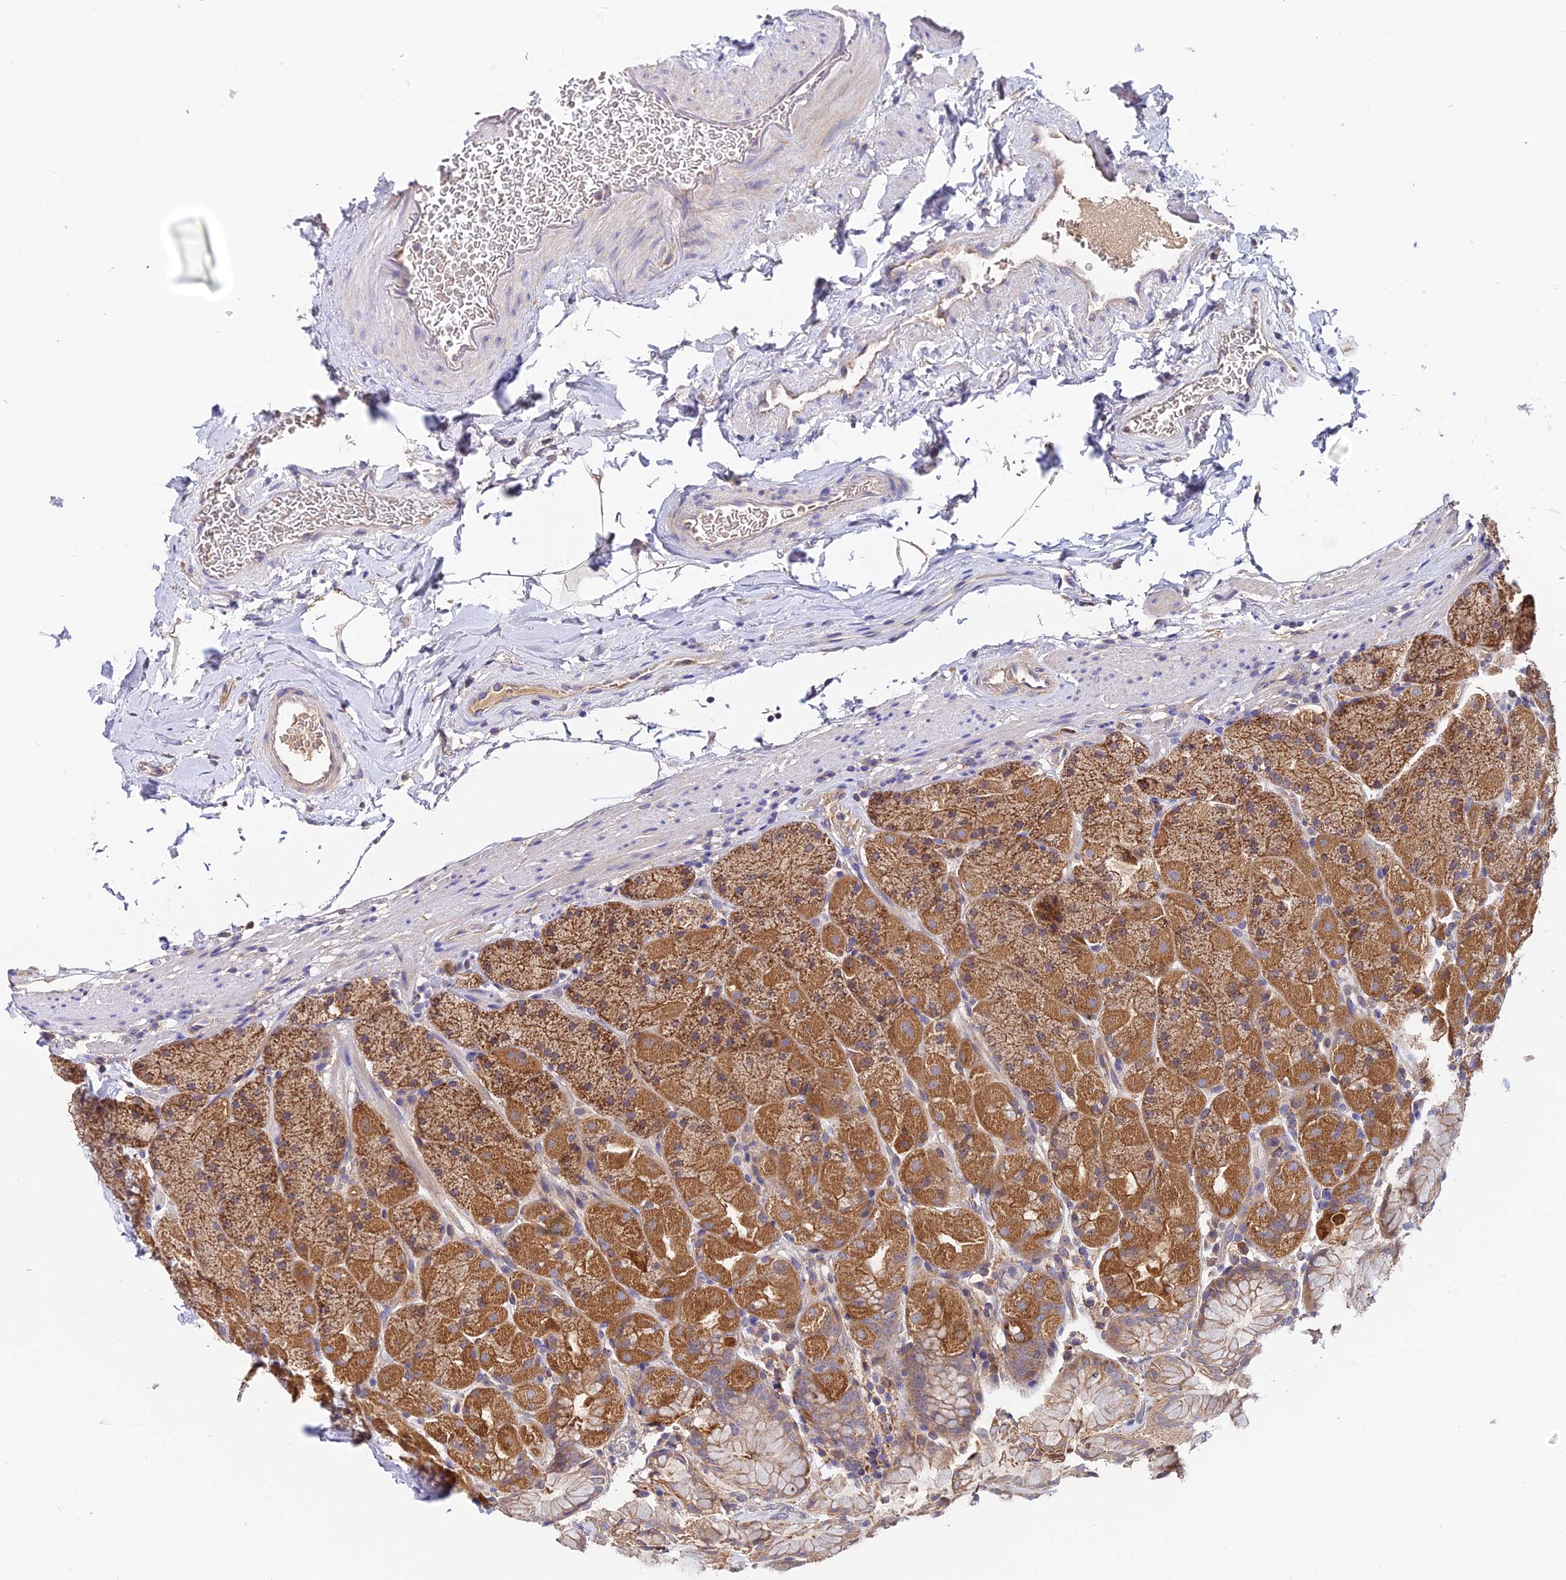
{"staining": {"intensity": "moderate", "quantity": ">75%", "location": "cytoplasmic/membranous"}, "tissue": "stomach", "cell_type": "Glandular cells", "image_type": "normal", "snomed": [{"axis": "morphology", "description": "Normal tissue, NOS"}, {"axis": "topography", "description": "Stomach, upper"}, {"axis": "topography", "description": "Stomach, lower"}], "caption": "Brown immunohistochemical staining in benign human stomach shows moderate cytoplasmic/membranous expression in about >75% of glandular cells.", "gene": "ZBED8", "patient": {"sex": "male", "age": 67}}